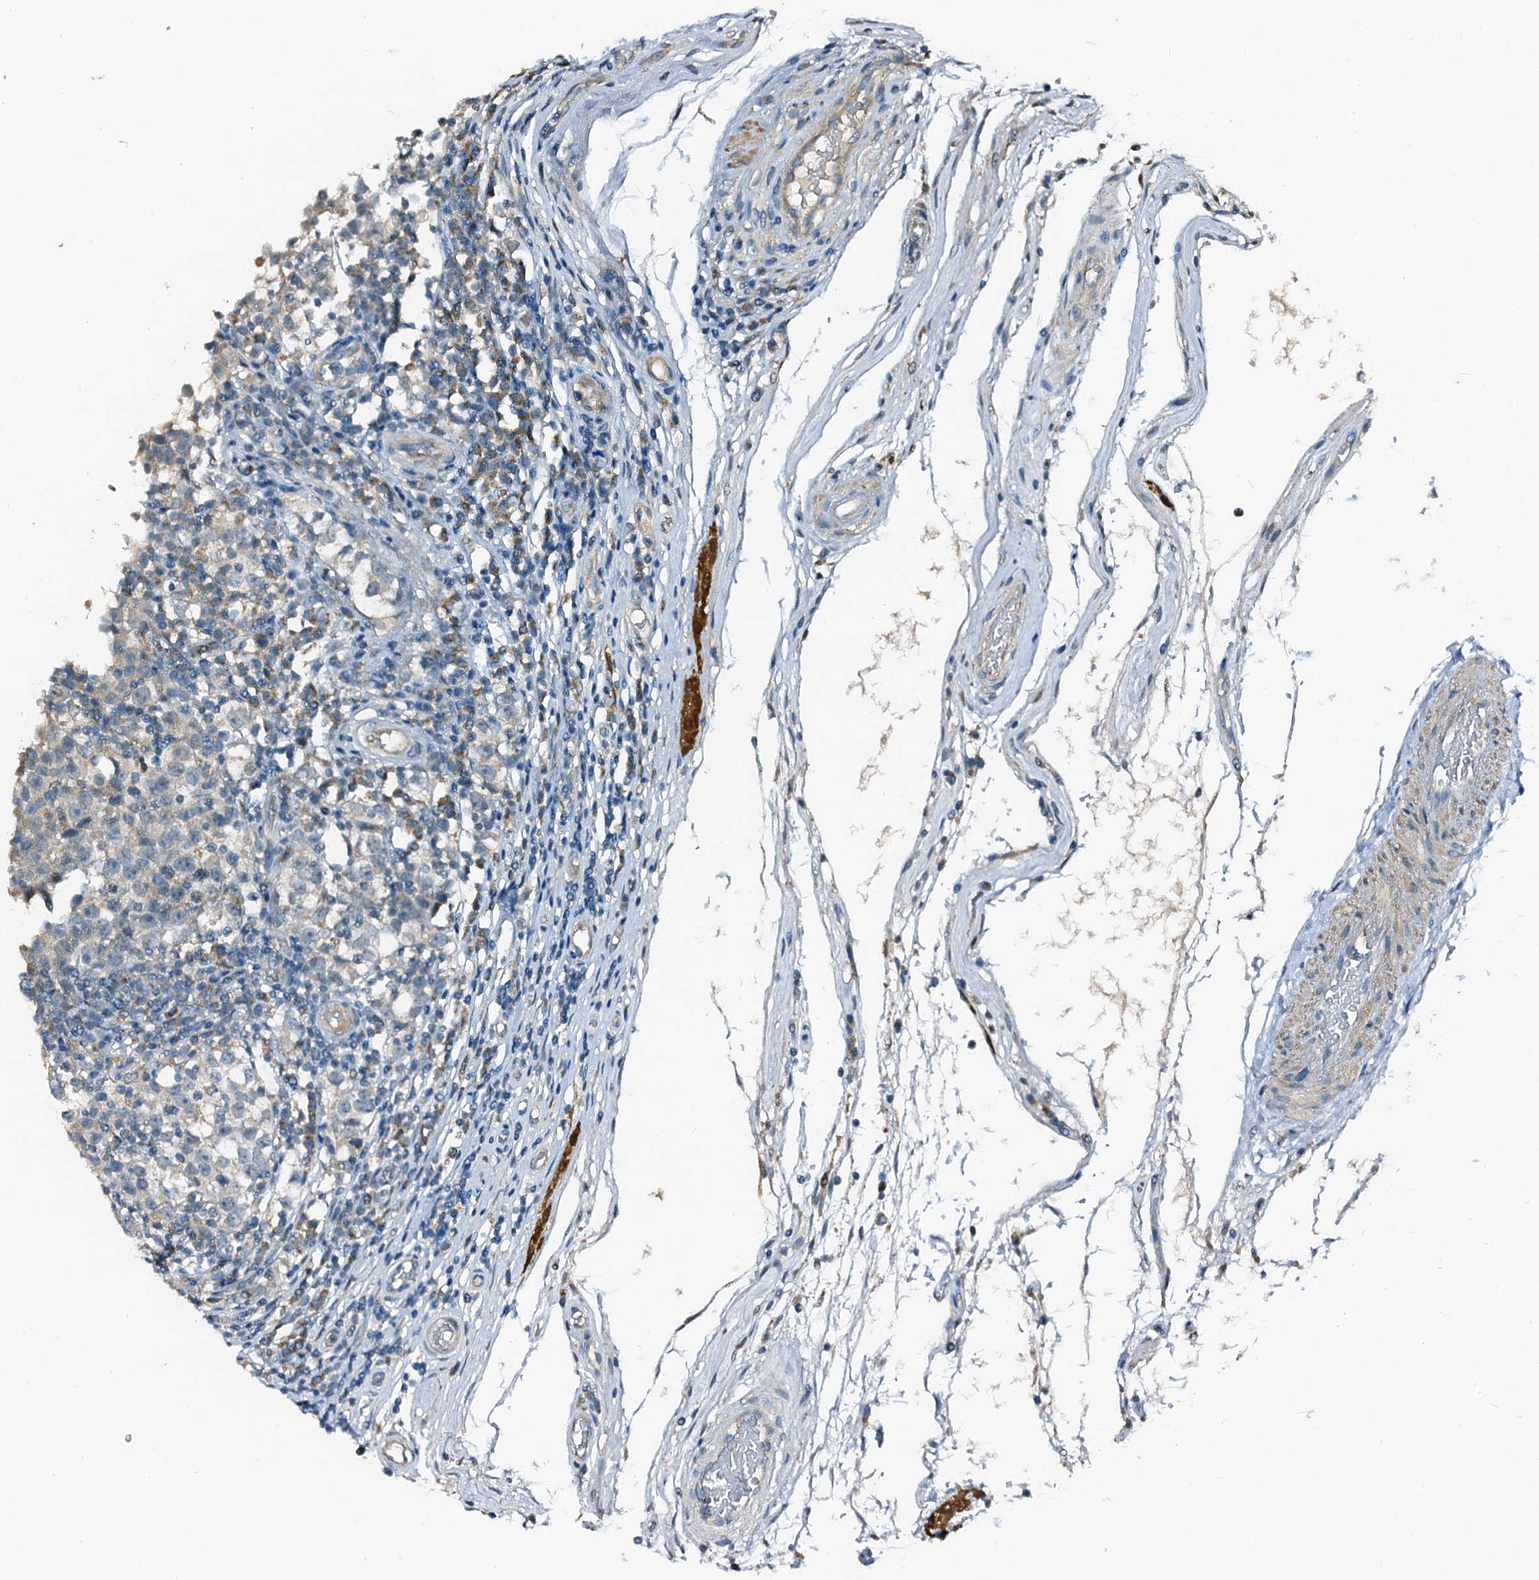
{"staining": {"intensity": "negative", "quantity": "none", "location": "none"}, "tissue": "testis cancer", "cell_type": "Tumor cells", "image_type": "cancer", "snomed": [{"axis": "morphology", "description": "Seminoma, NOS"}, {"axis": "topography", "description": "Testis"}], "caption": "The photomicrograph displays no staining of tumor cells in seminoma (testis).", "gene": "ZNF606", "patient": {"sex": "male", "age": 65}}